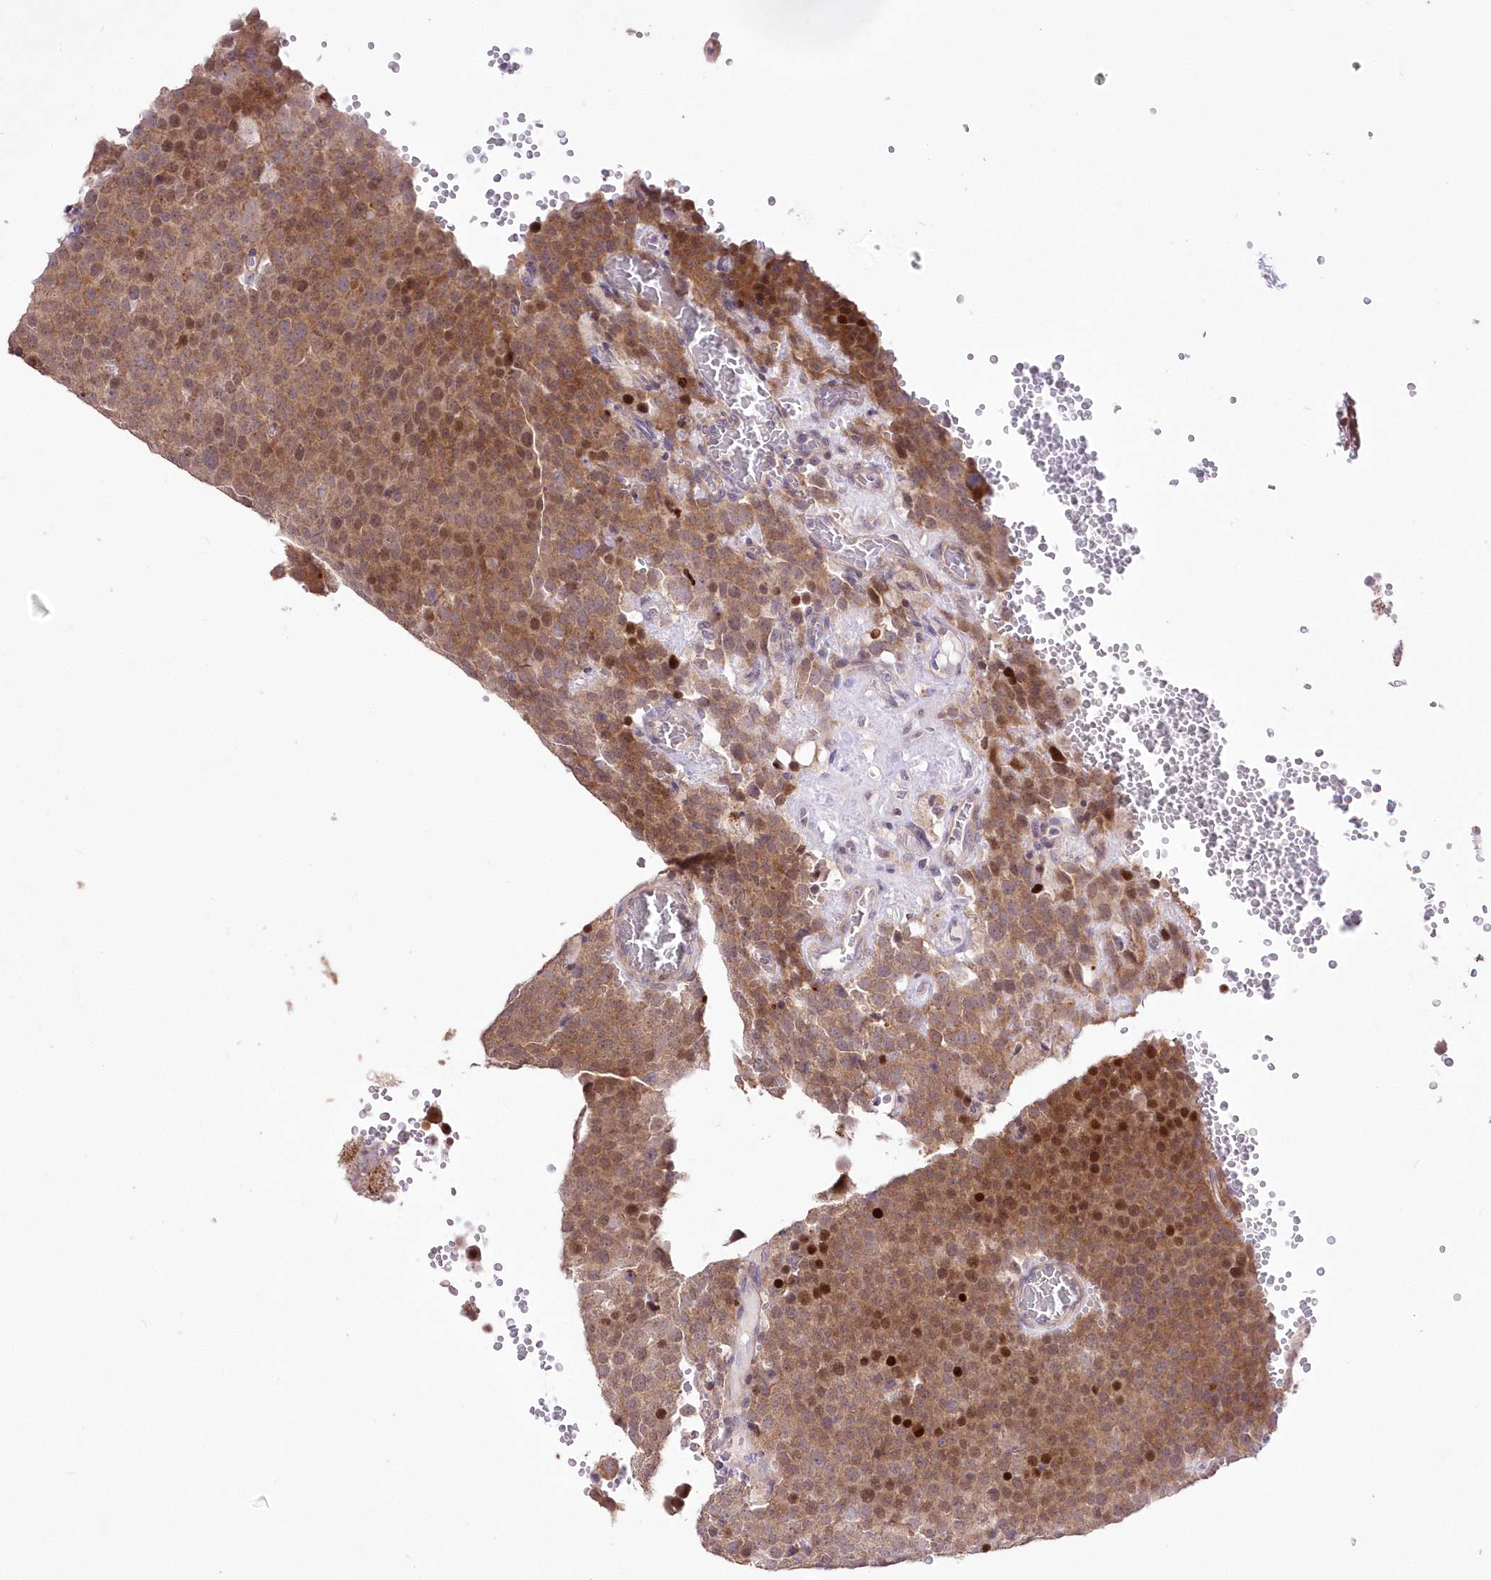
{"staining": {"intensity": "moderate", "quantity": ">75%", "location": "cytoplasmic/membranous,nuclear"}, "tissue": "testis cancer", "cell_type": "Tumor cells", "image_type": "cancer", "snomed": [{"axis": "morphology", "description": "Seminoma, NOS"}, {"axis": "topography", "description": "Testis"}], "caption": "Testis seminoma stained with IHC shows moderate cytoplasmic/membranous and nuclear positivity in about >75% of tumor cells.", "gene": "FAM241B", "patient": {"sex": "male", "age": 71}}